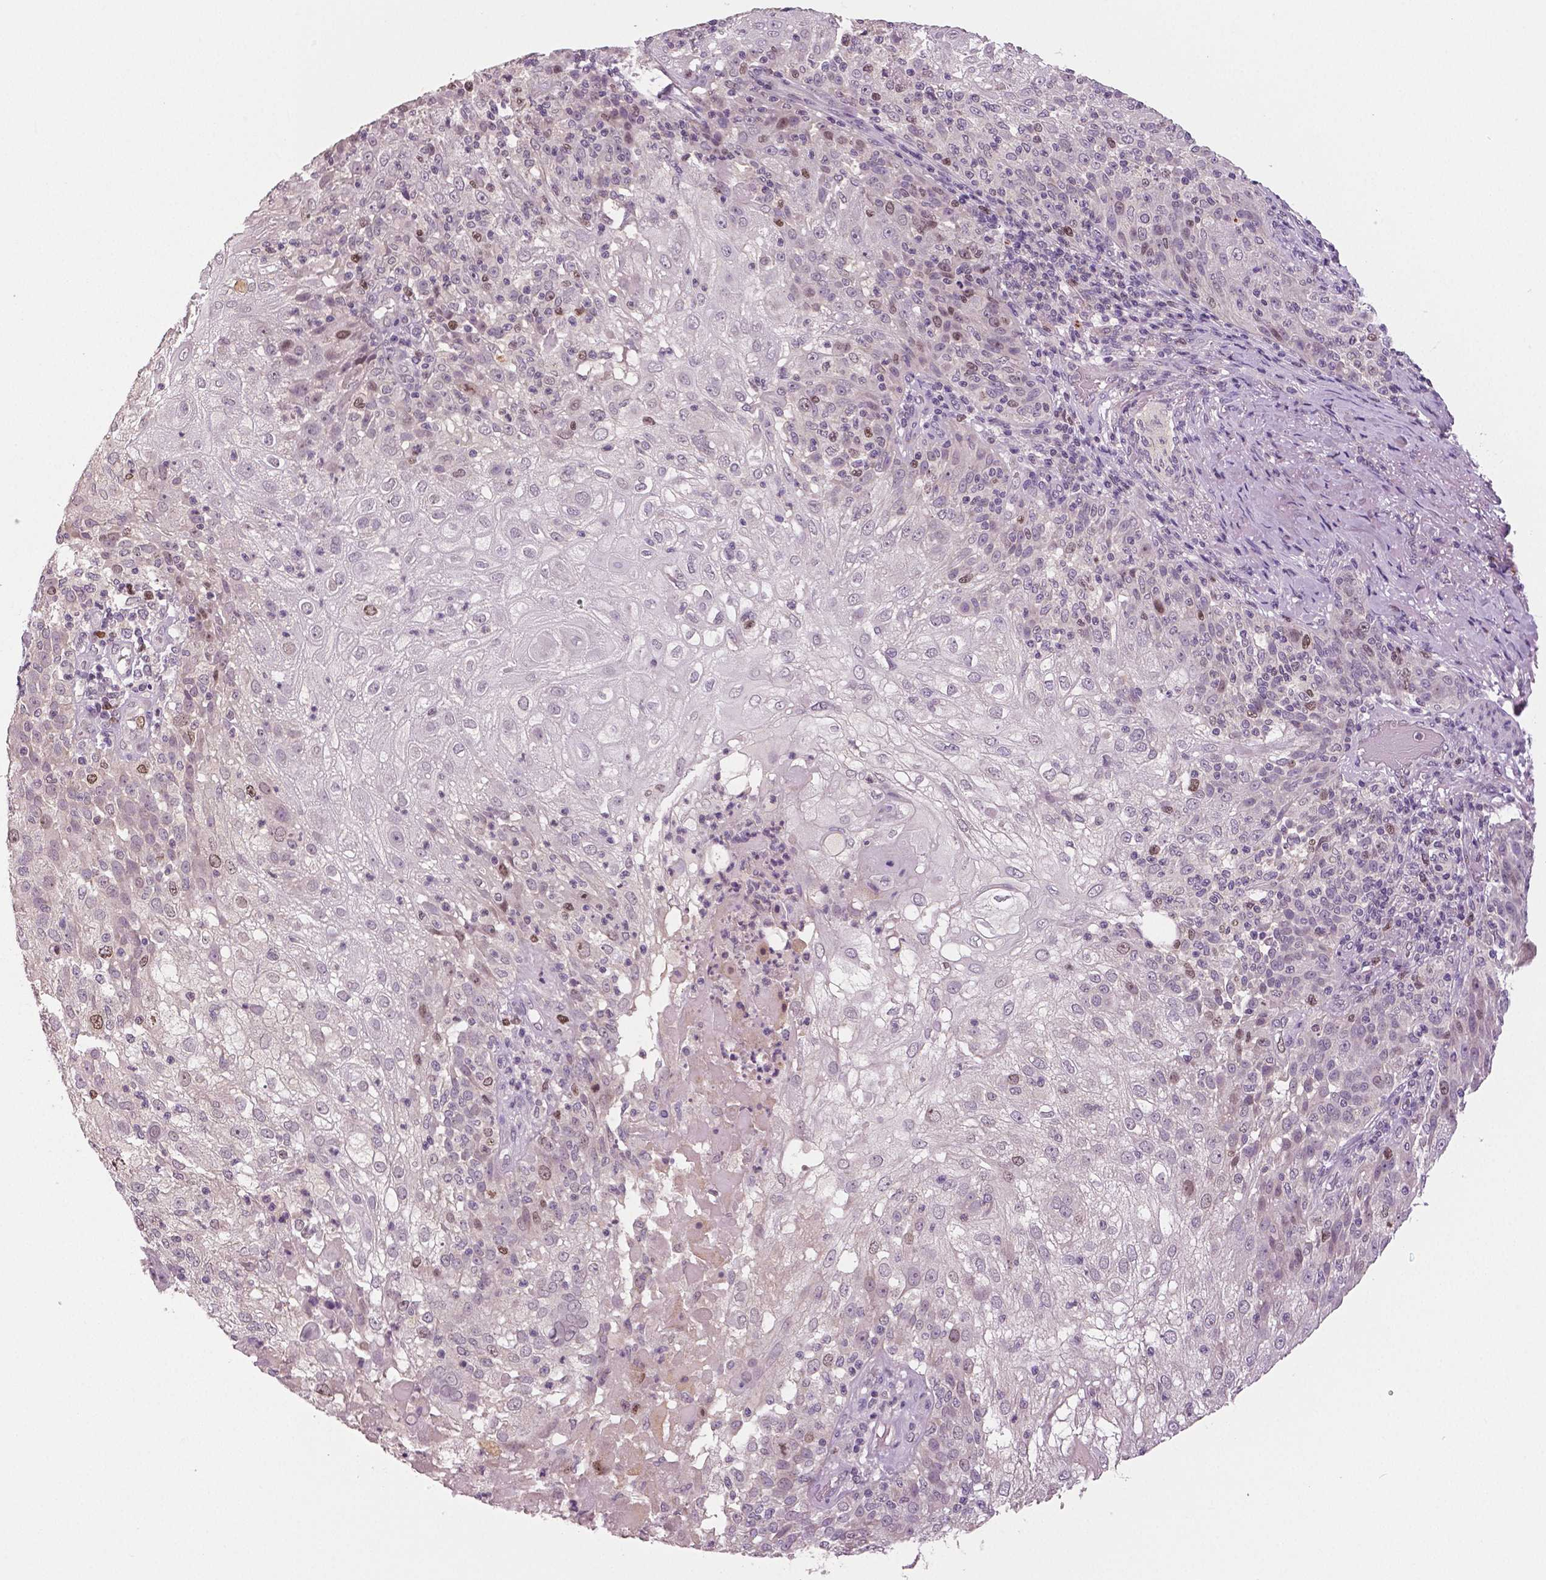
{"staining": {"intensity": "moderate", "quantity": "<25%", "location": "nuclear"}, "tissue": "skin cancer", "cell_type": "Tumor cells", "image_type": "cancer", "snomed": [{"axis": "morphology", "description": "Normal tissue, NOS"}, {"axis": "morphology", "description": "Squamous cell carcinoma, NOS"}, {"axis": "topography", "description": "Skin"}], "caption": "A brown stain shows moderate nuclear staining of a protein in human skin cancer (squamous cell carcinoma) tumor cells. The protein is stained brown, and the nuclei are stained in blue (DAB IHC with brightfield microscopy, high magnification).", "gene": "MKI67", "patient": {"sex": "female", "age": 83}}